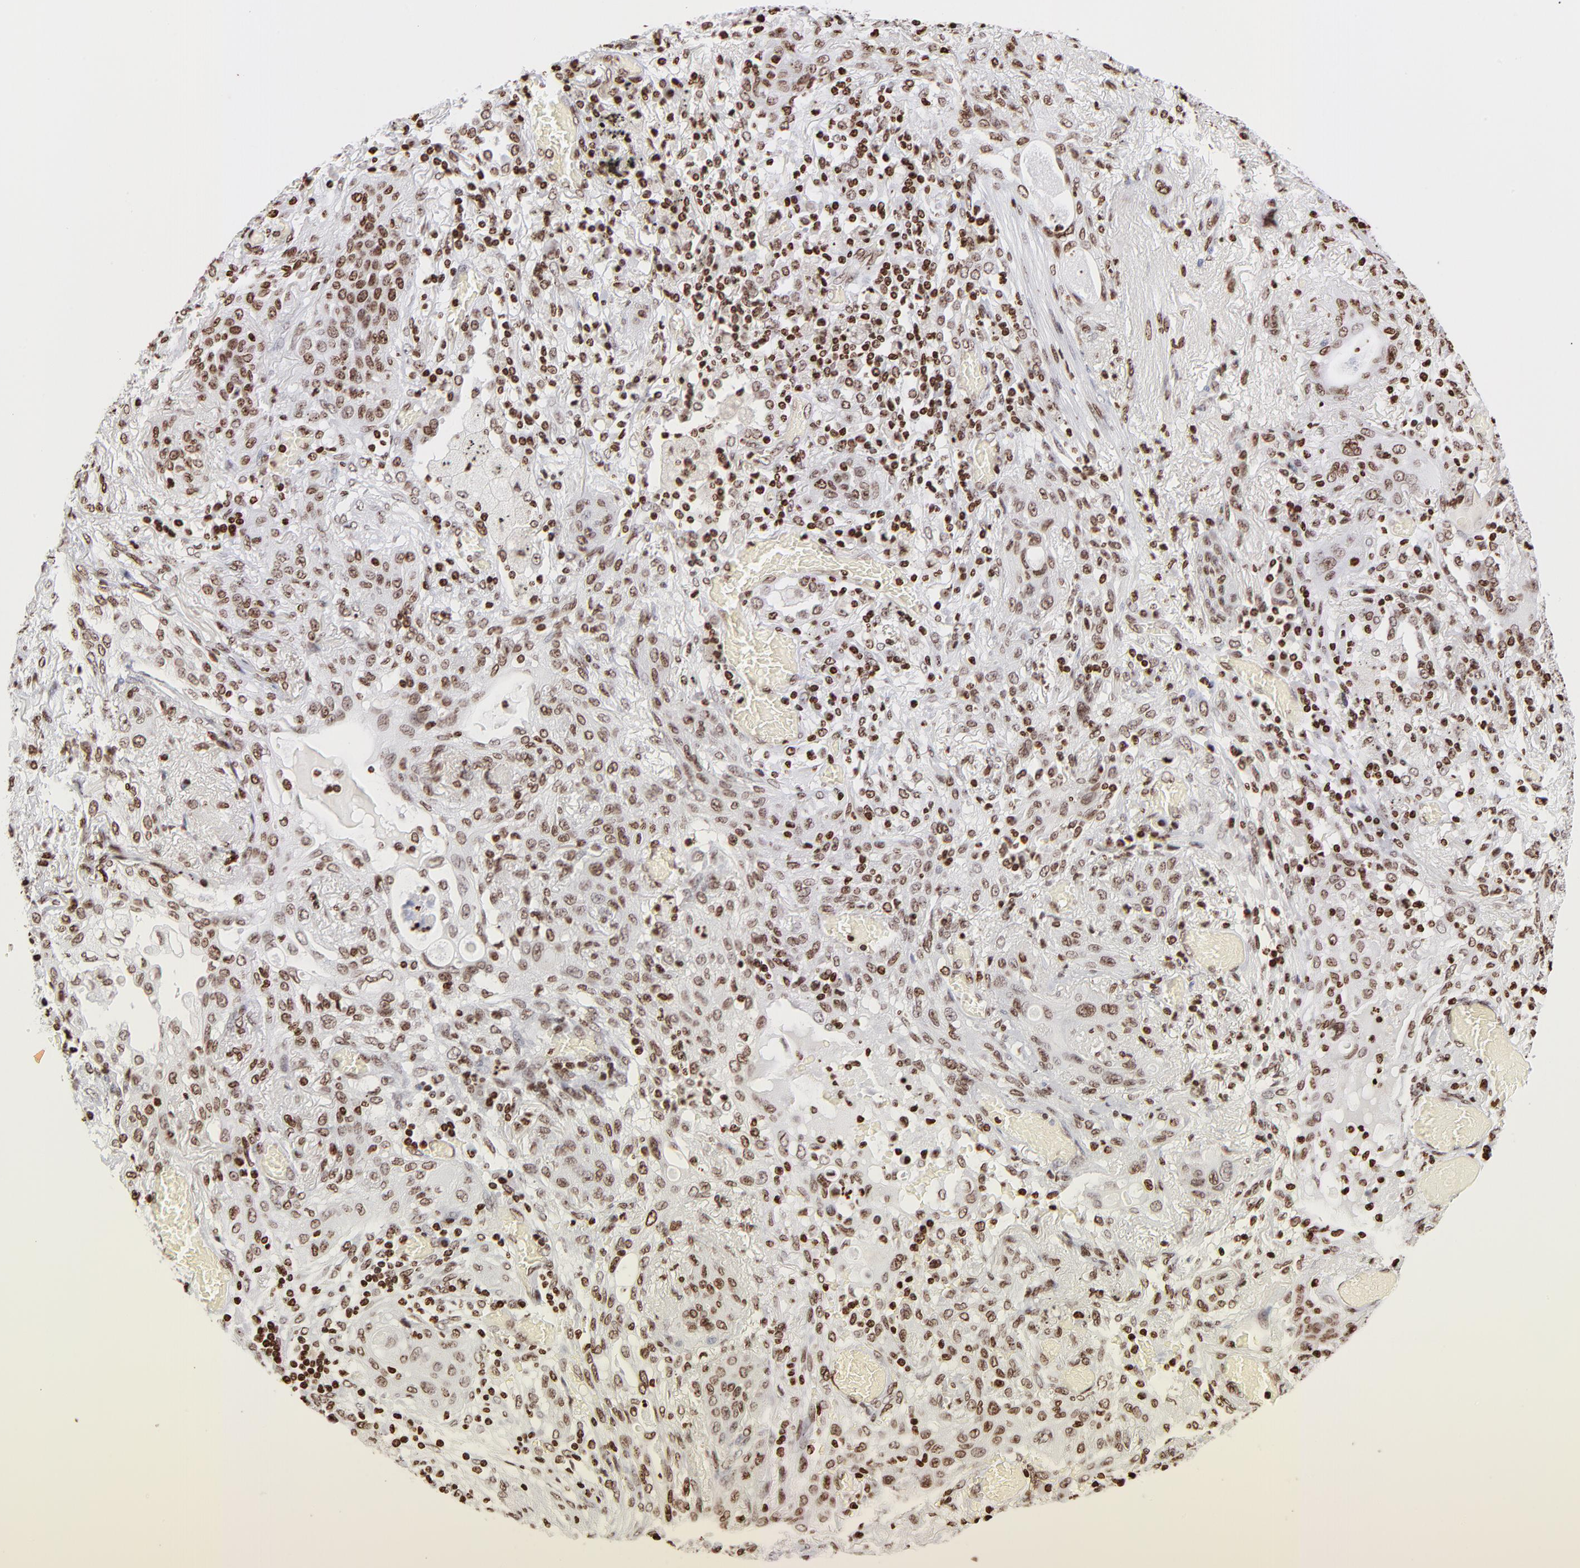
{"staining": {"intensity": "moderate", "quantity": ">75%", "location": "nuclear"}, "tissue": "lung cancer", "cell_type": "Tumor cells", "image_type": "cancer", "snomed": [{"axis": "morphology", "description": "Squamous cell carcinoma, NOS"}, {"axis": "topography", "description": "Lung"}], "caption": "Lung squamous cell carcinoma stained with a brown dye demonstrates moderate nuclear positive positivity in approximately >75% of tumor cells.", "gene": "RTL4", "patient": {"sex": "female", "age": 47}}